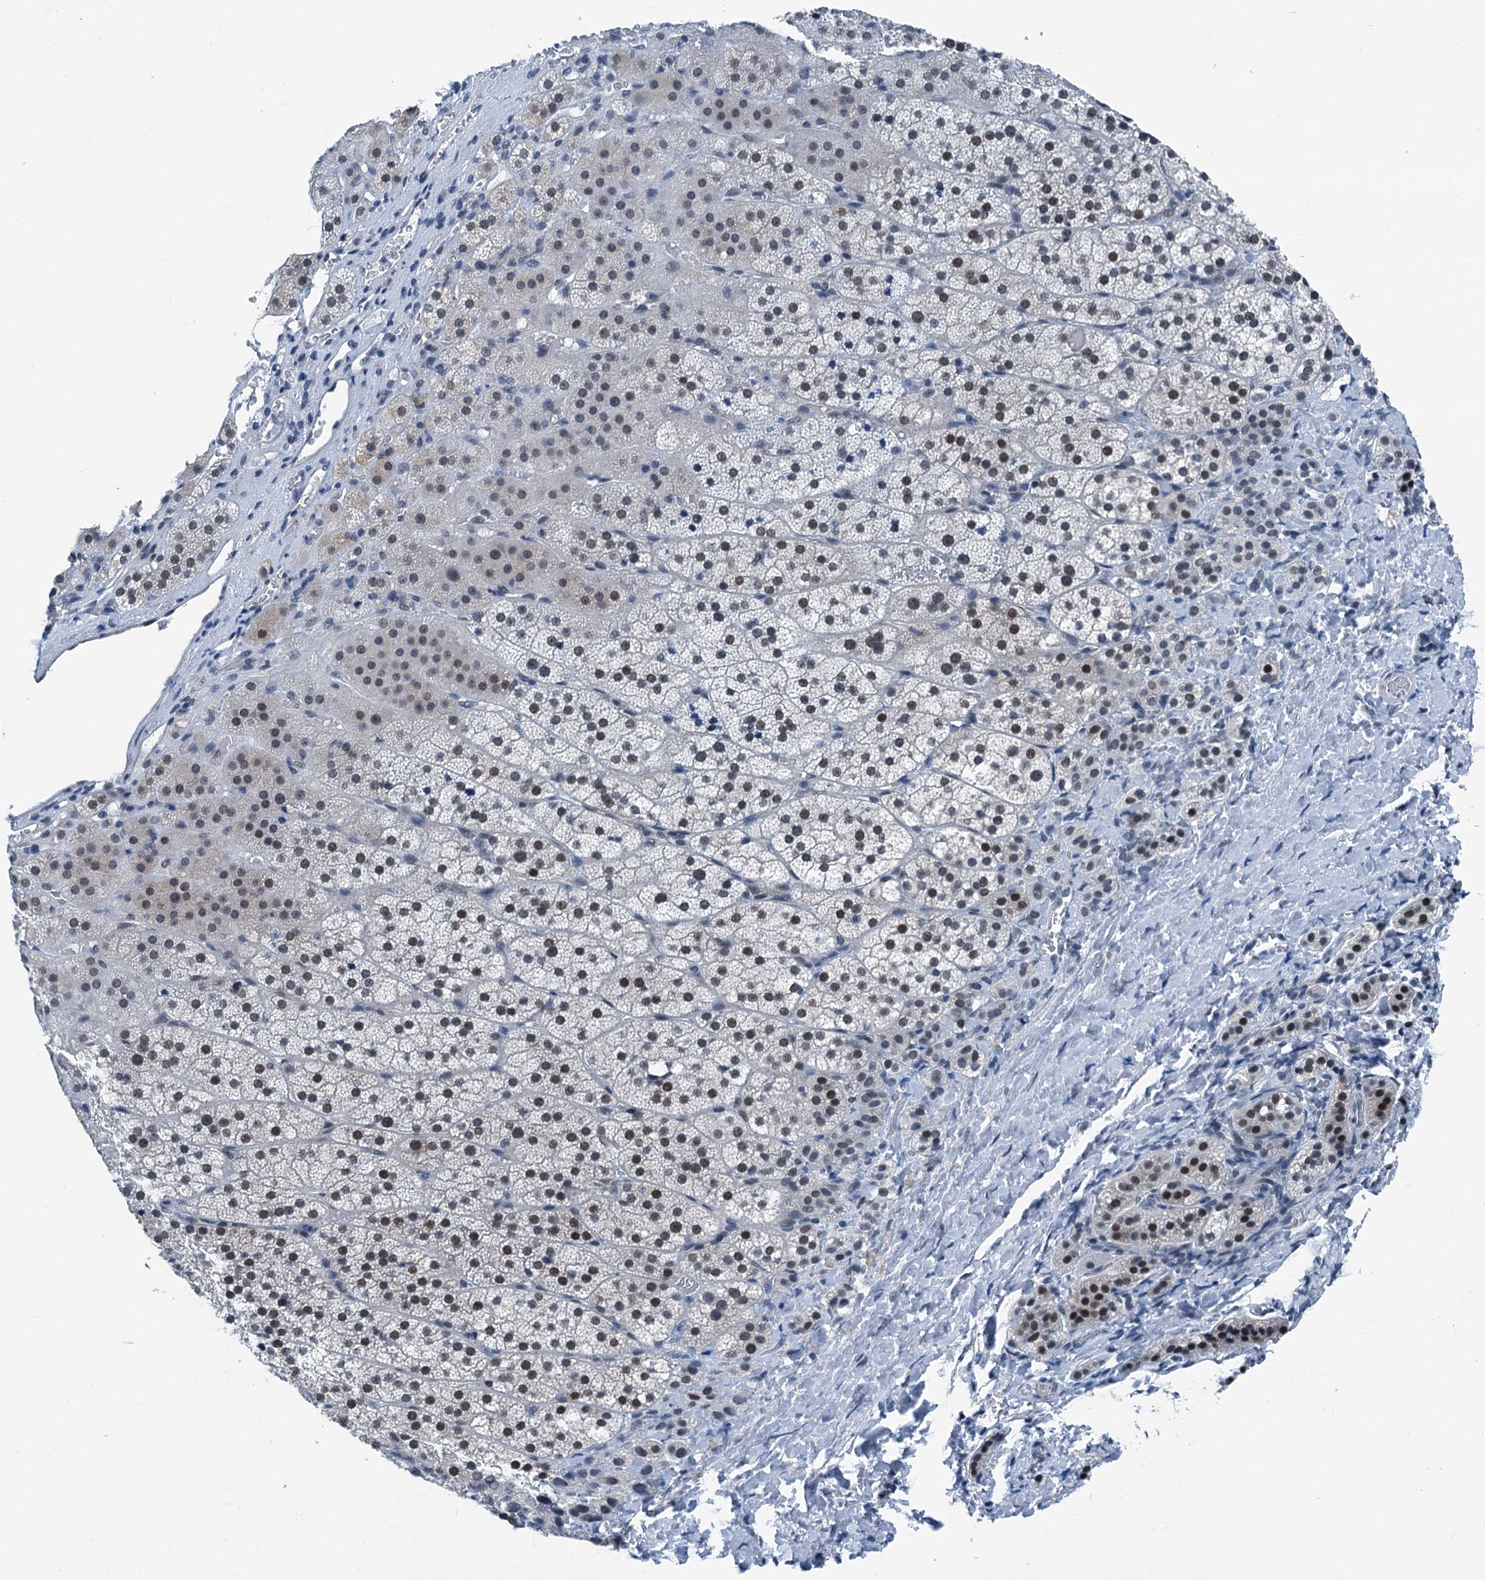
{"staining": {"intensity": "moderate", "quantity": "<25%", "location": "nuclear"}, "tissue": "adrenal gland", "cell_type": "Glandular cells", "image_type": "normal", "snomed": [{"axis": "morphology", "description": "Normal tissue, NOS"}, {"axis": "topography", "description": "Adrenal gland"}], "caption": "The immunohistochemical stain highlights moderate nuclear positivity in glandular cells of unremarkable adrenal gland. (brown staining indicates protein expression, while blue staining denotes nuclei).", "gene": "TRPT1", "patient": {"sex": "female", "age": 44}}